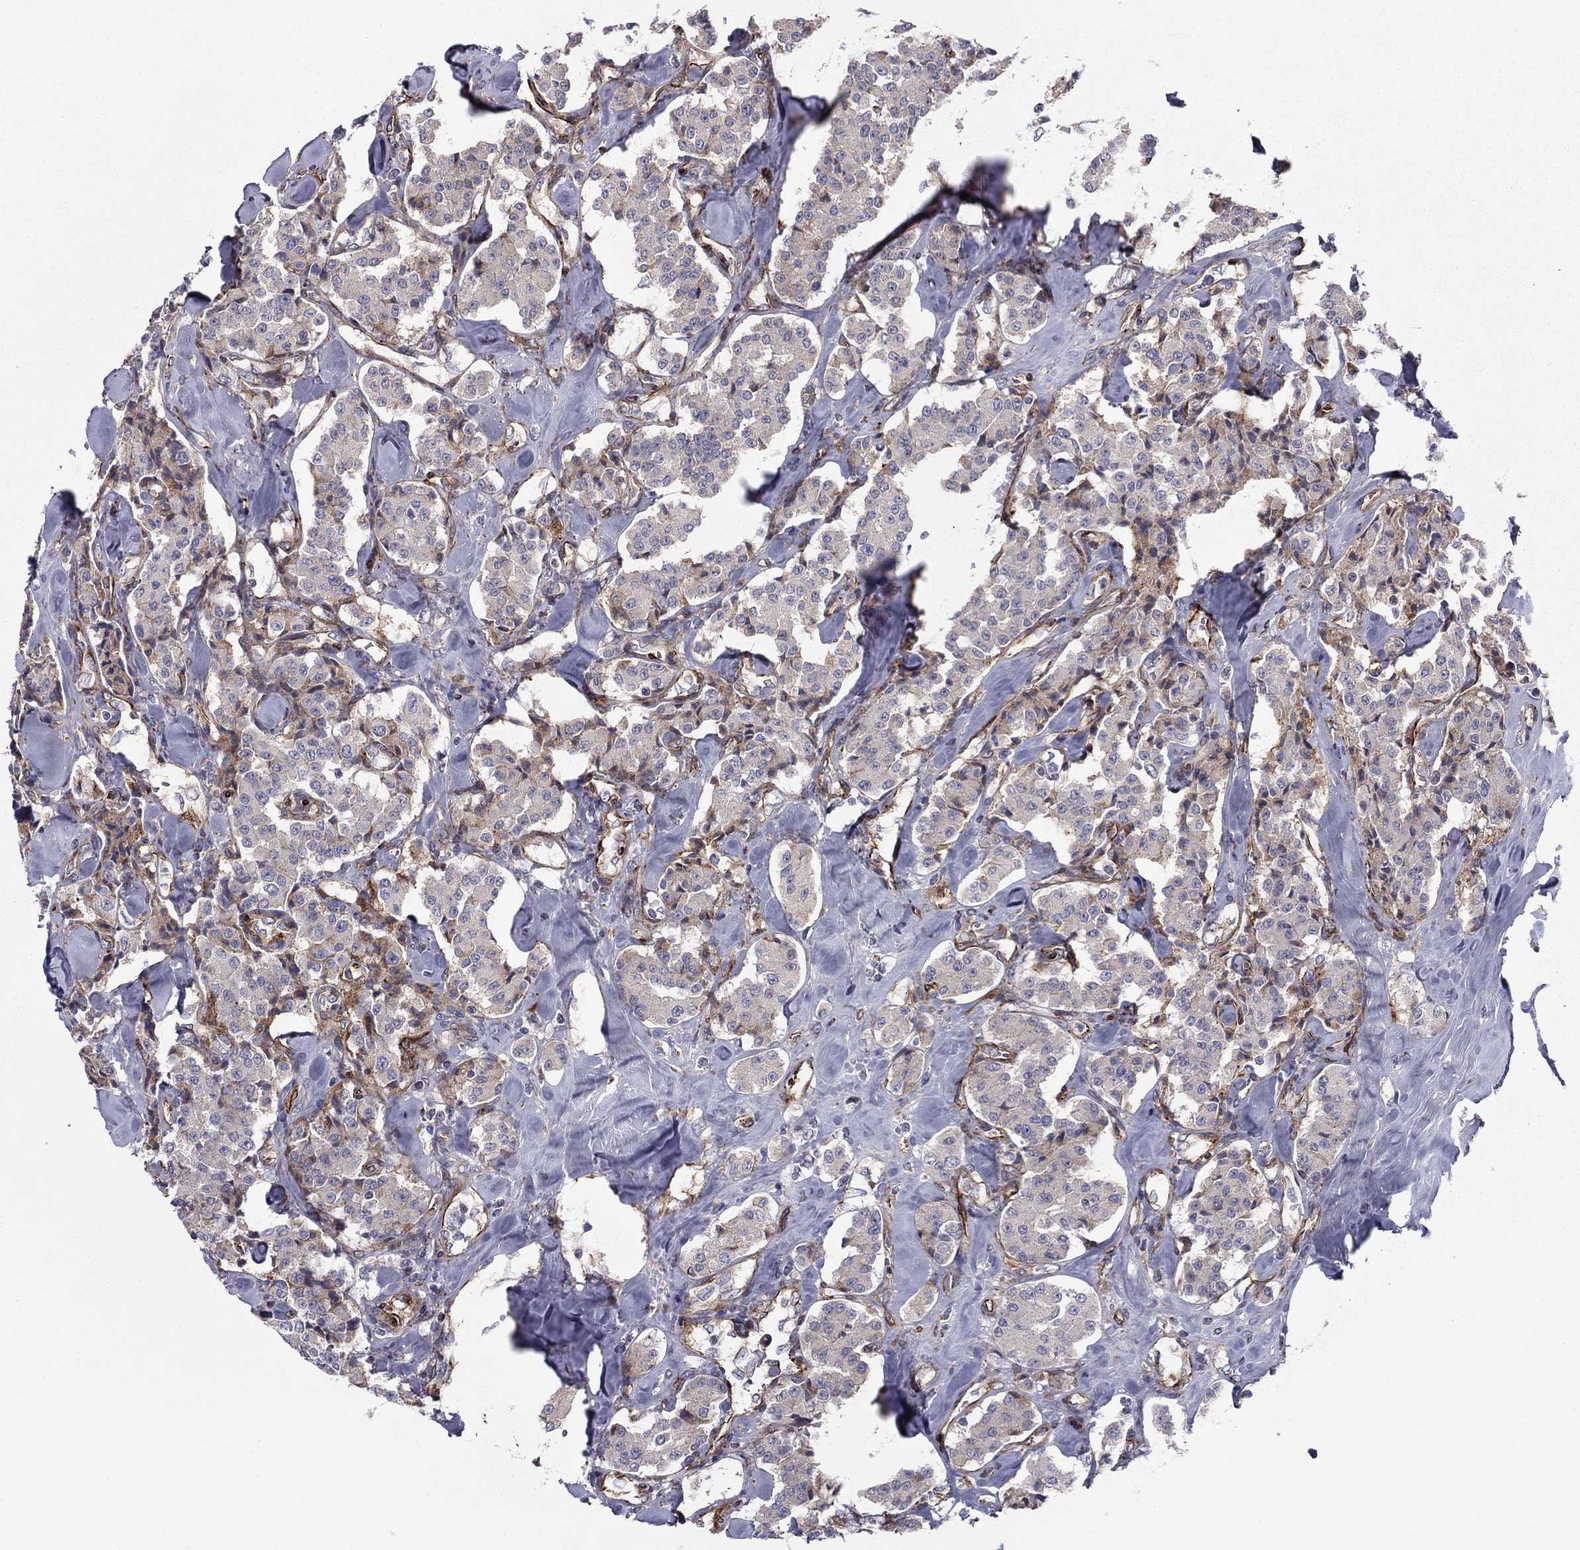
{"staining": {"intensity": "negative", "quantity": "none", "location": "none"}, "tissue": "carcinoid", "cell_type": "Tumor cells", "image_type": "cancer", "snomed": [{"axis": "morphology", "description": "Carcinoid, malignant, NOS"}, {"axis": "topography", "description": "Pancreas"}], "caption": "A high-resolution image shows immunohistochemistry staining of carcinoid (malignant), which displays no significant staining in tumor cells. (Stains: DAB immunohistochemistry with hematoxylin counter stain, Microscopy: brightfield microscopy at high magnification).", "gene": "CLSTN1", "patient": {"sex": "male", "age": 41}}